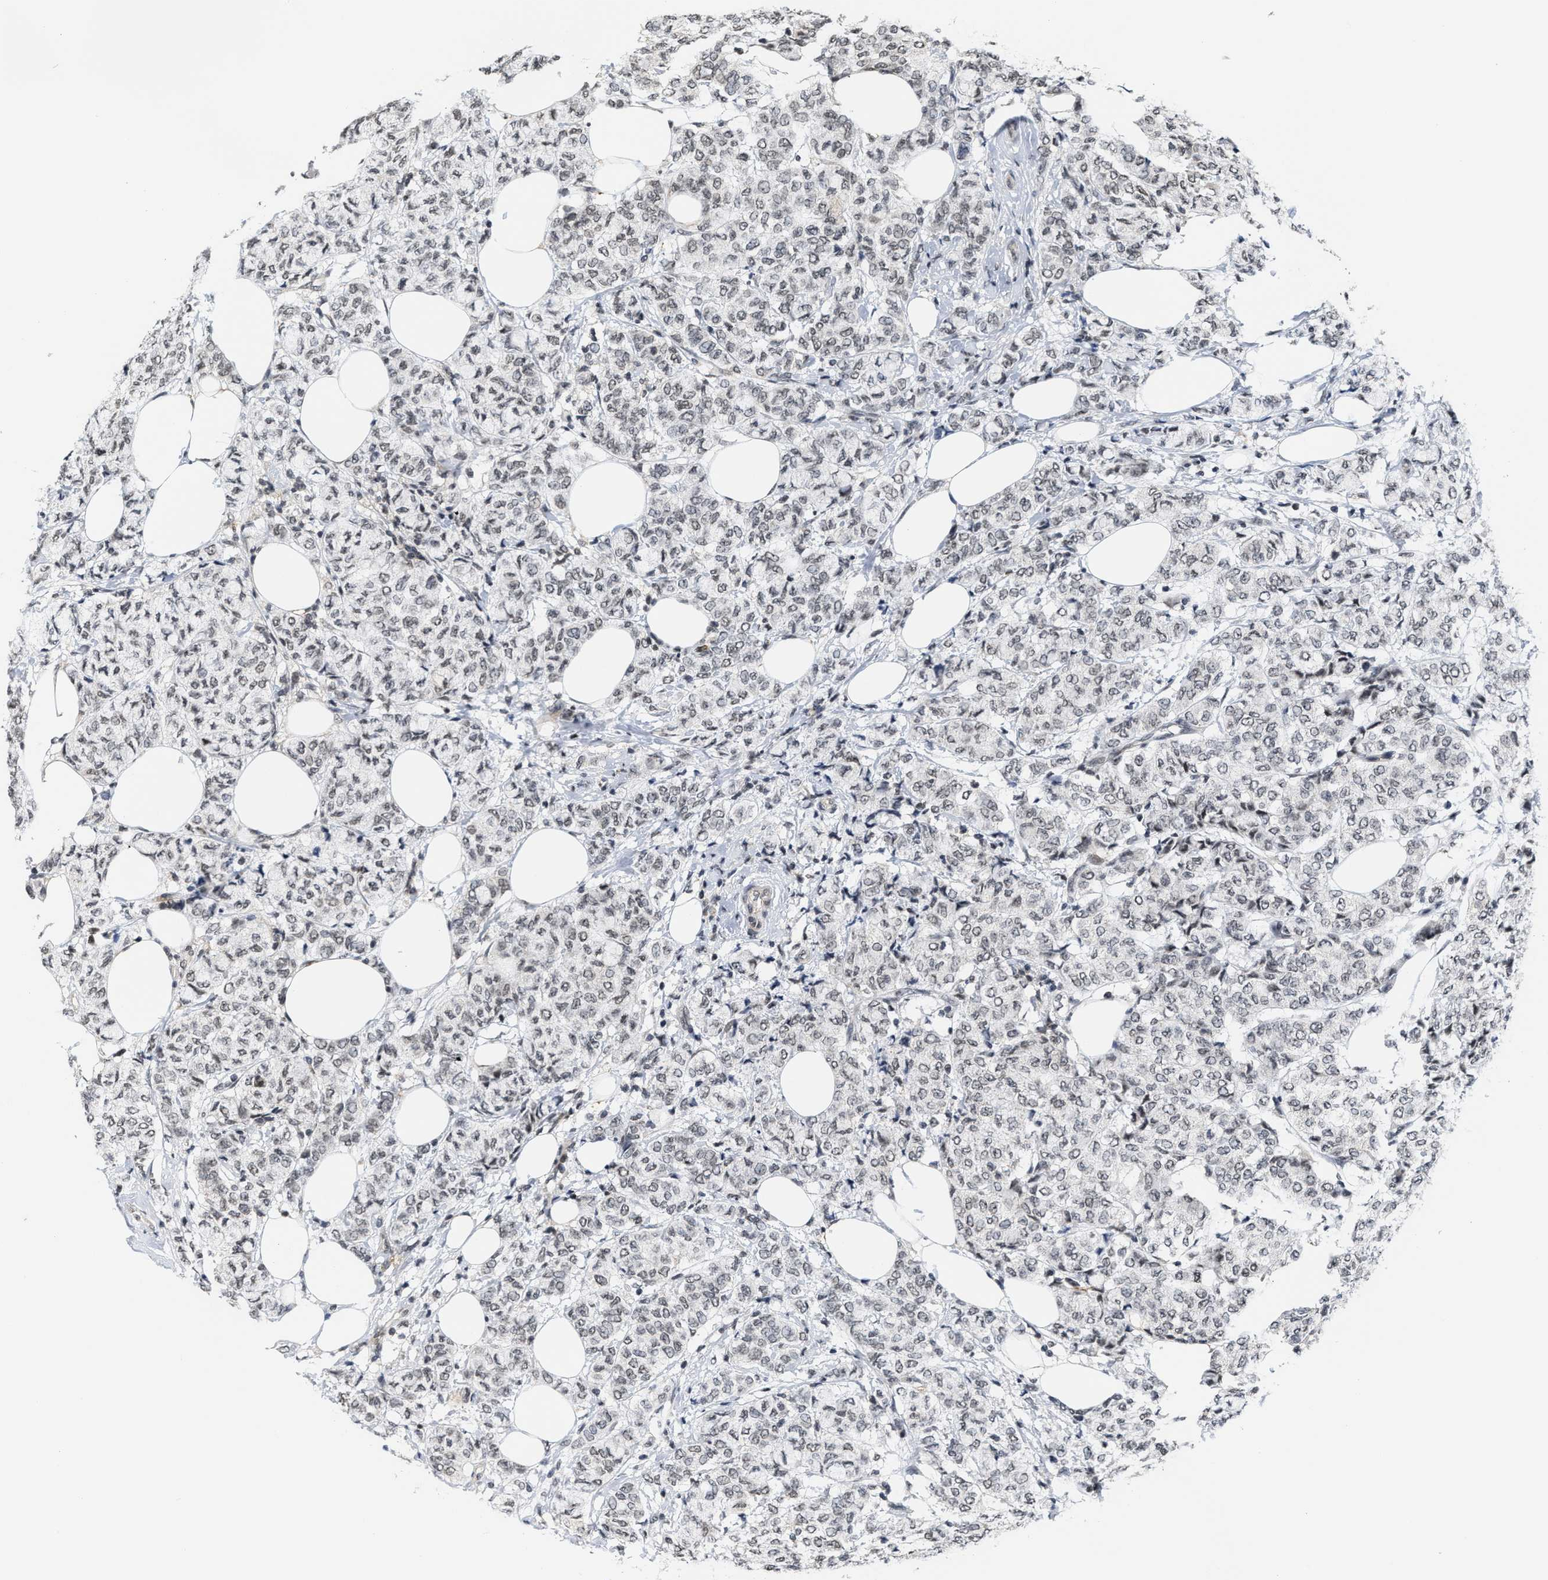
{"staining": {"intensity": "weak", "quantity": ">75%", "location": "nuclear"}, "tissue": "breast cancer", "cell_type": "Tumor cells", "image_type": "cancer", "snomed": [{"axis": "morphology", "description": "Lobular carcinoma"}, {"axis": "topography", "description": "Breast"}], "caption": "An image showing weak nuclear positivity in approximately >75% of tumor cells in lobular carcinoma (breast), as visualized by brown immunohistochemical staining.", "gene": "ANKRD6", "patient": {"sex": "female", "age": 60}}